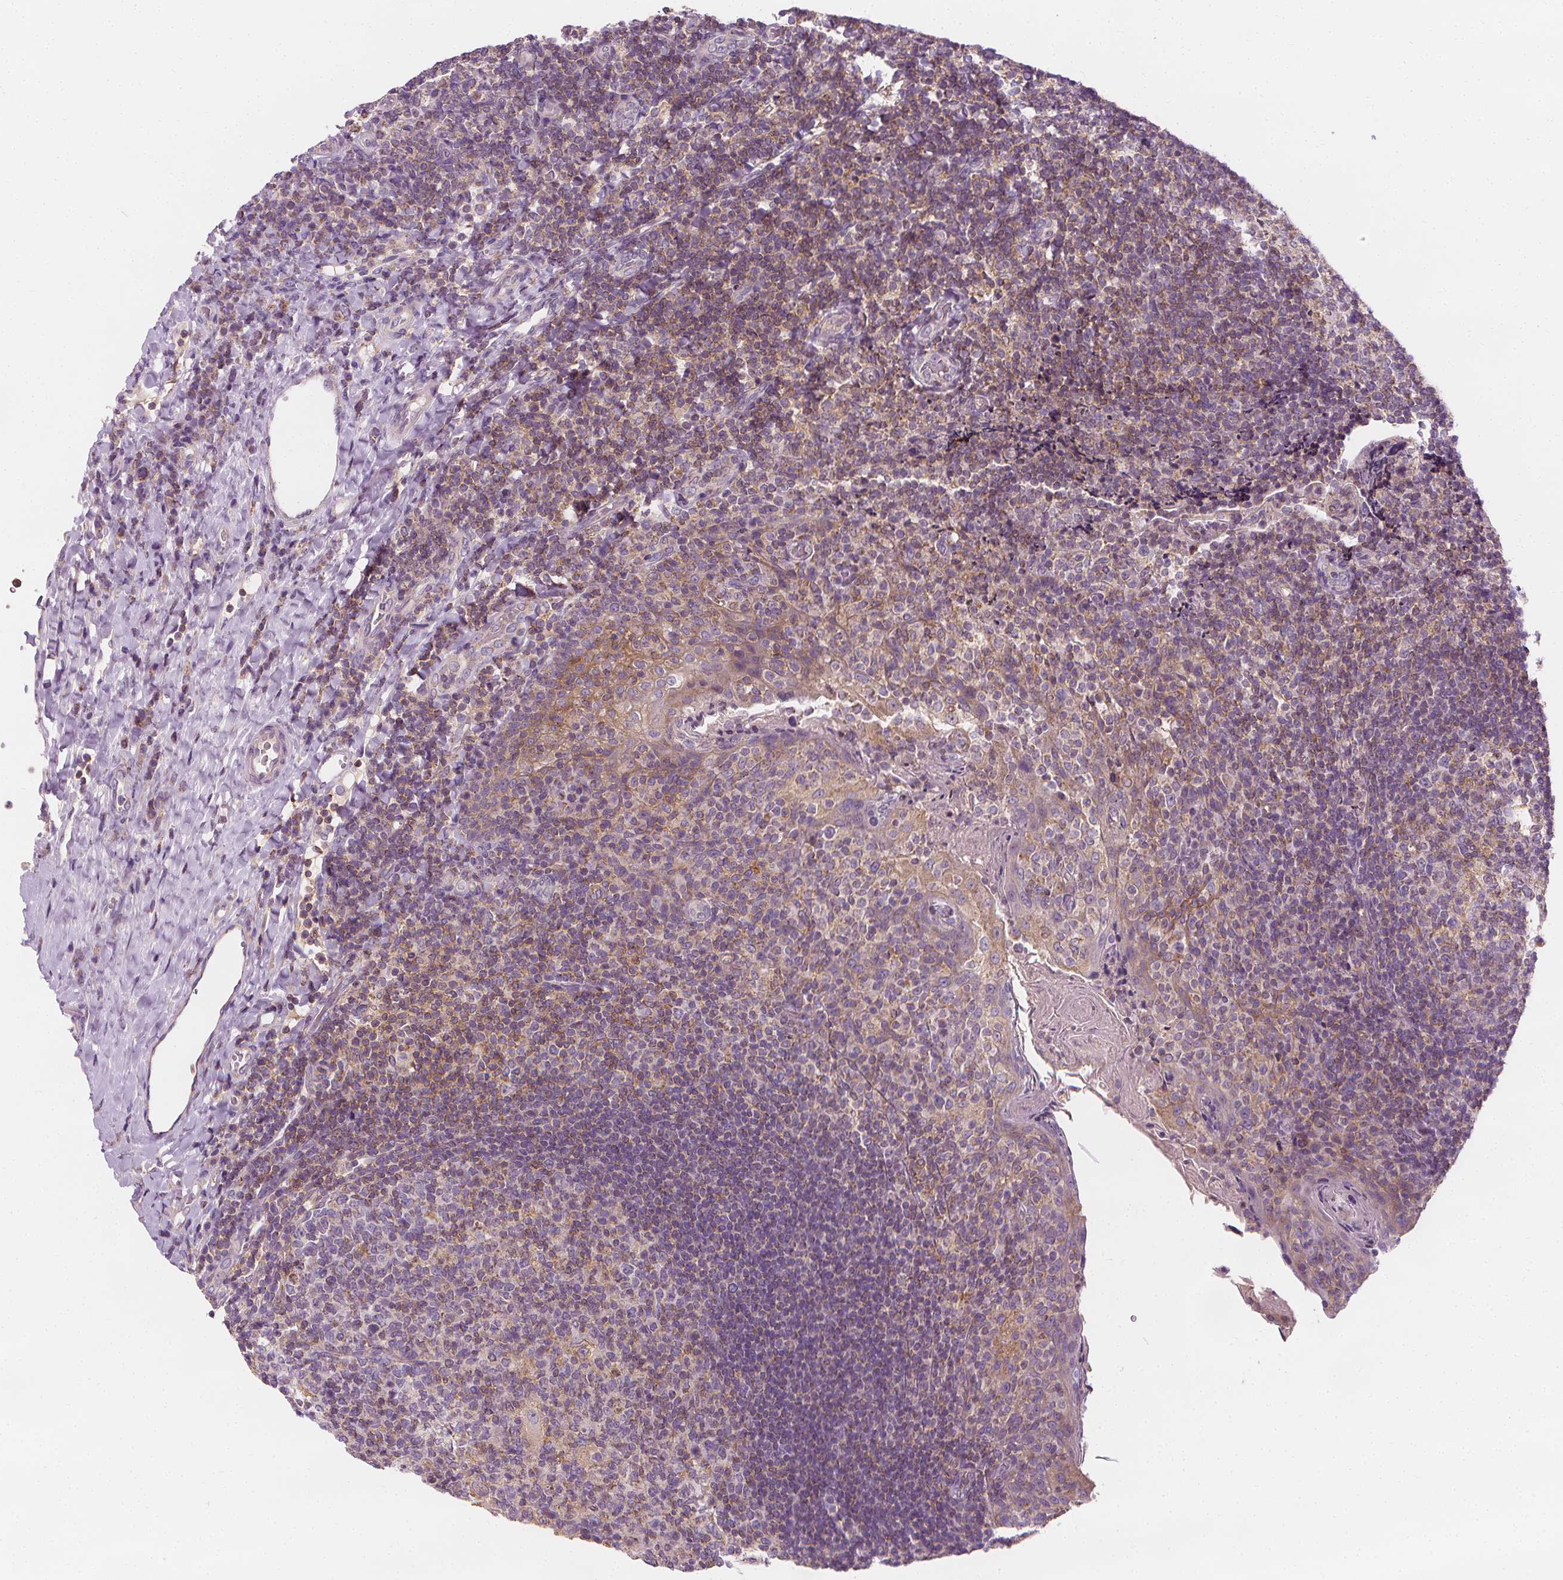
{"staining": {"intensity": "weak", "quantity": "<25%", "location": "cytoplasmic/membranous"}, "tissue": "tonsil", "cell_type": "Germinal center cells", "image_type": "normal", "snomed": [{"axis": "morphology", "description": "Normal tissue, NOS"}, {"axis": "topography", "description": "Tonsil"}], "caption": "A high-resolution micrograph shows IHC staining of unremarkable tonsil, which shows no significant staining in germinal center cells.", "gene": "RAB20", "patient": {"sex": "female", "age": 10}}